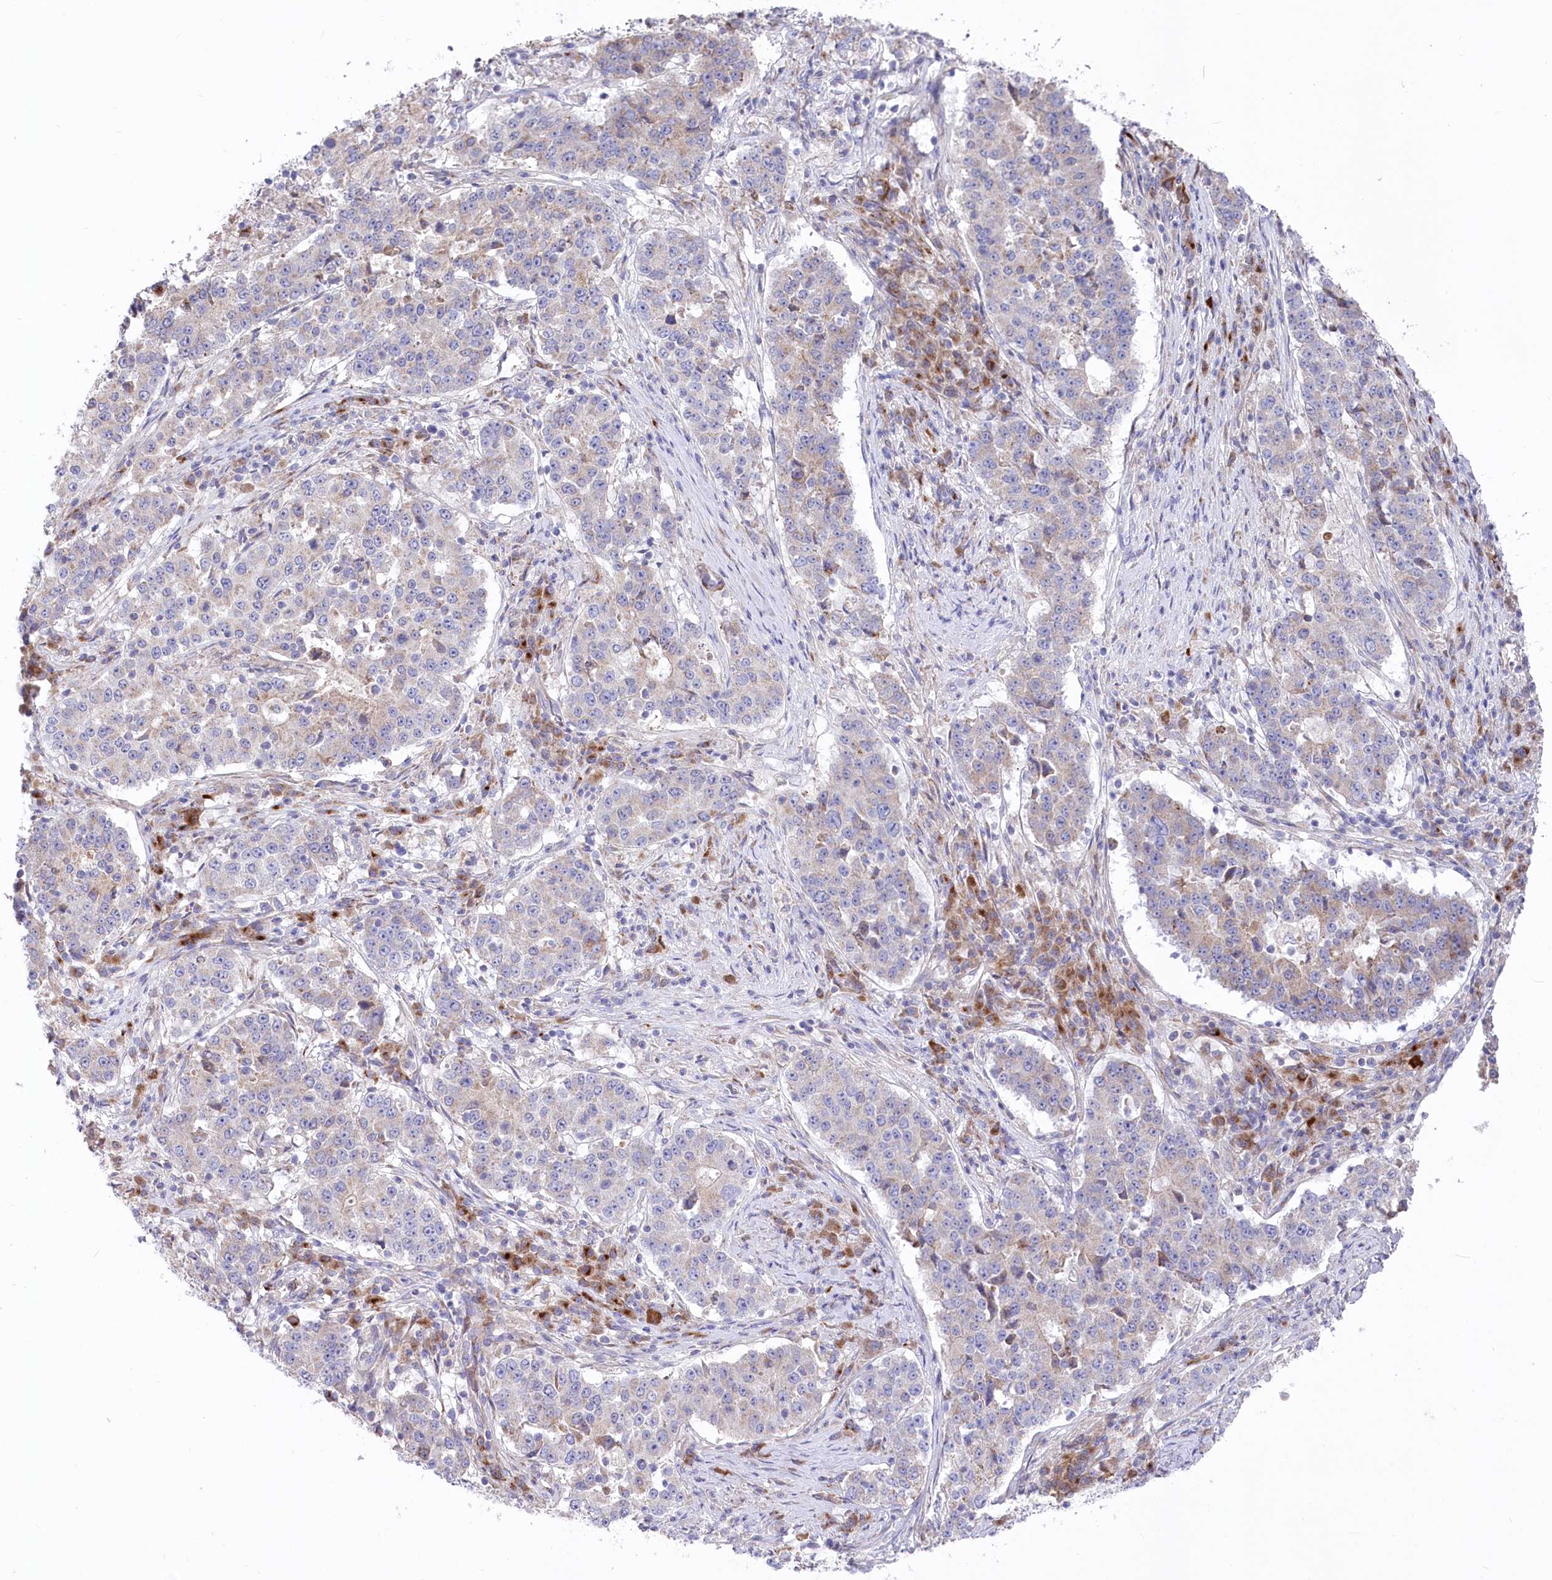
{"staining": {"intensity": "negative", "quantity": "none", "location": "none"}, "tissue": "stomach cancer", "cell_type": "Tumor cells", "image_type": "cancer", "snomed": [{"axis": "morphology", "description": "Adenocarcinoma, NOS"}, {"axis": "topography", "description": "Stomach"}], "caption": "High power microscopy image of an IHC image of stomach cancer, revealing no significant staining in tumor cells.", "gene": "POGLUT1", "patient": {"sex": "male", "age": 59}}